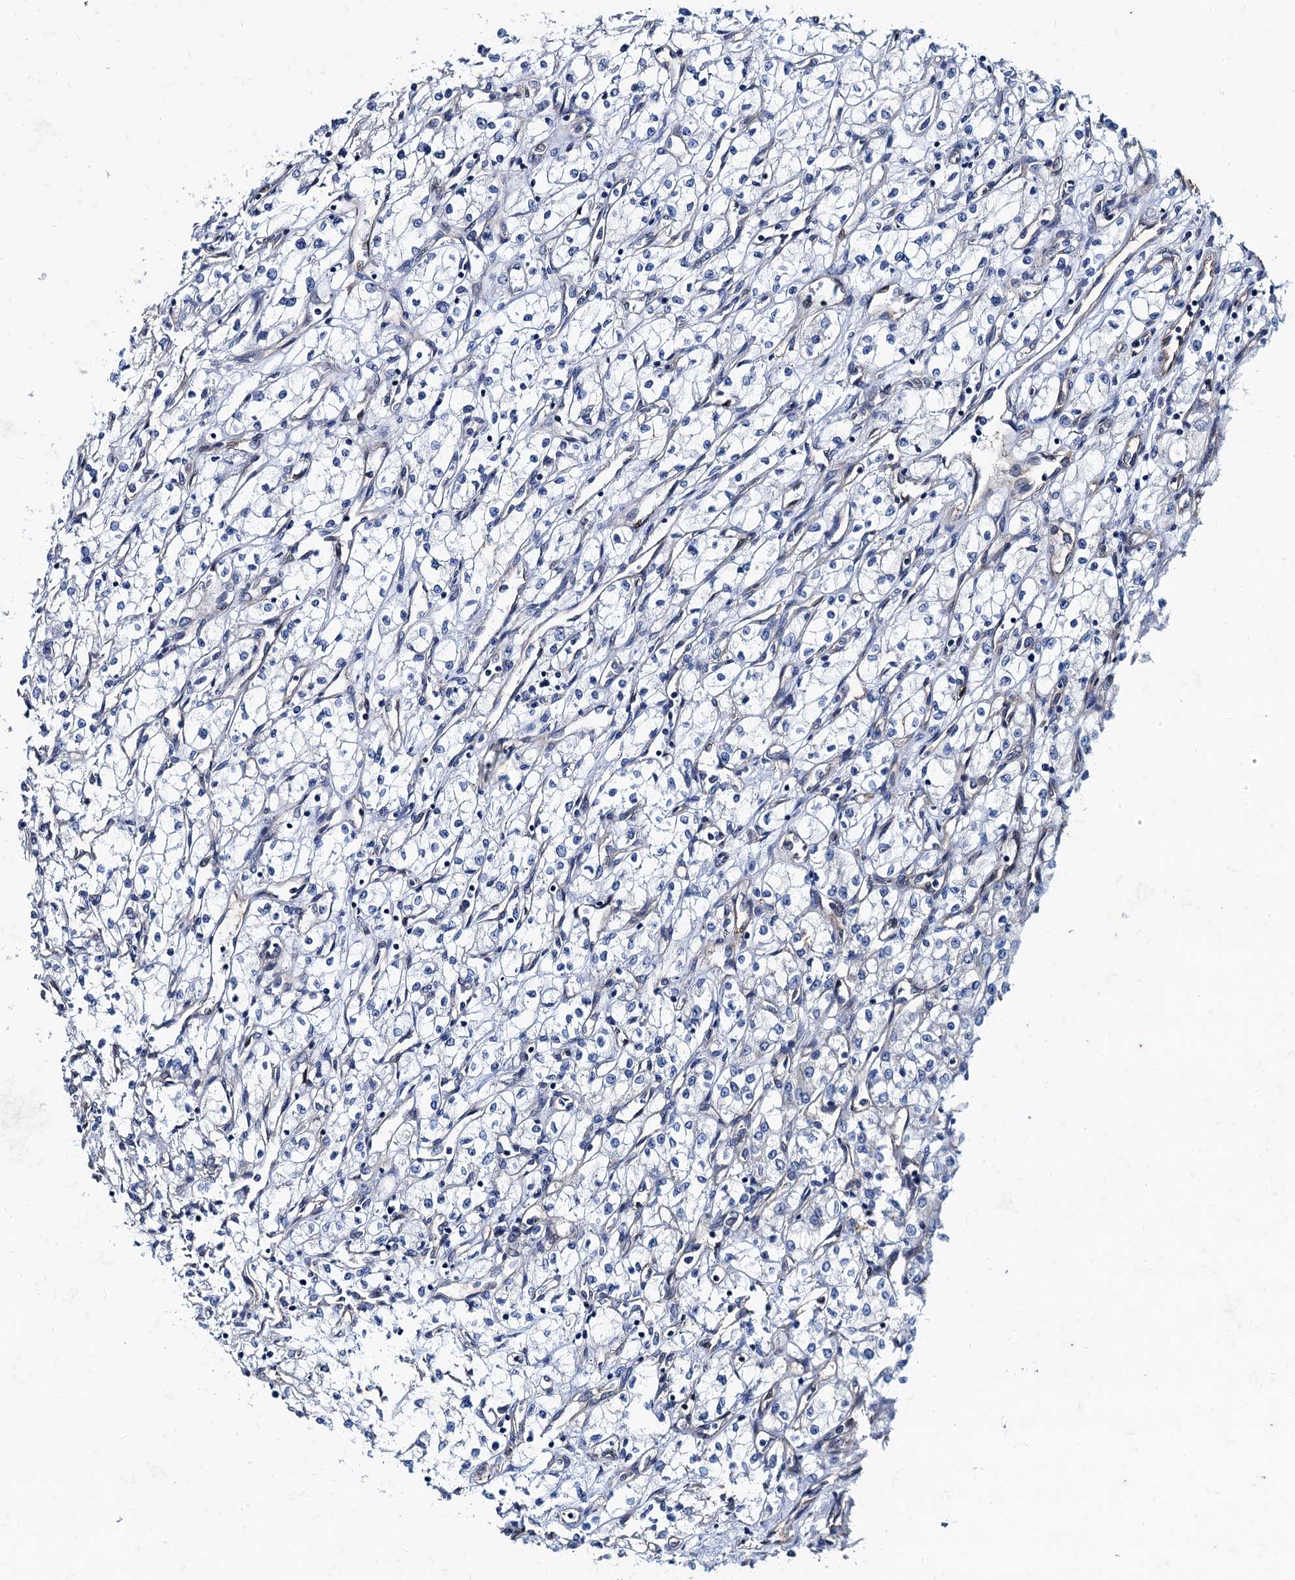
{"staining": {"intensity": "negative", "quantity": "none", "location": "none"}, "tissue": "renal cancer", "cell_type": "Tumor cells", "image_type": "cancer", "snomed": [{"axis": "morphology", "description": "Adenocarcinoma, NOS"}, {"axis": "topography", "description": "Kidney"}], "caption": "This is a image of immunohistochemistry (IHC) staining of adenocarcinoma (renal), which shows no positivity in tumor cells.", "gene": "NGRN", "patient": {"sex": "male", "age": 59}}